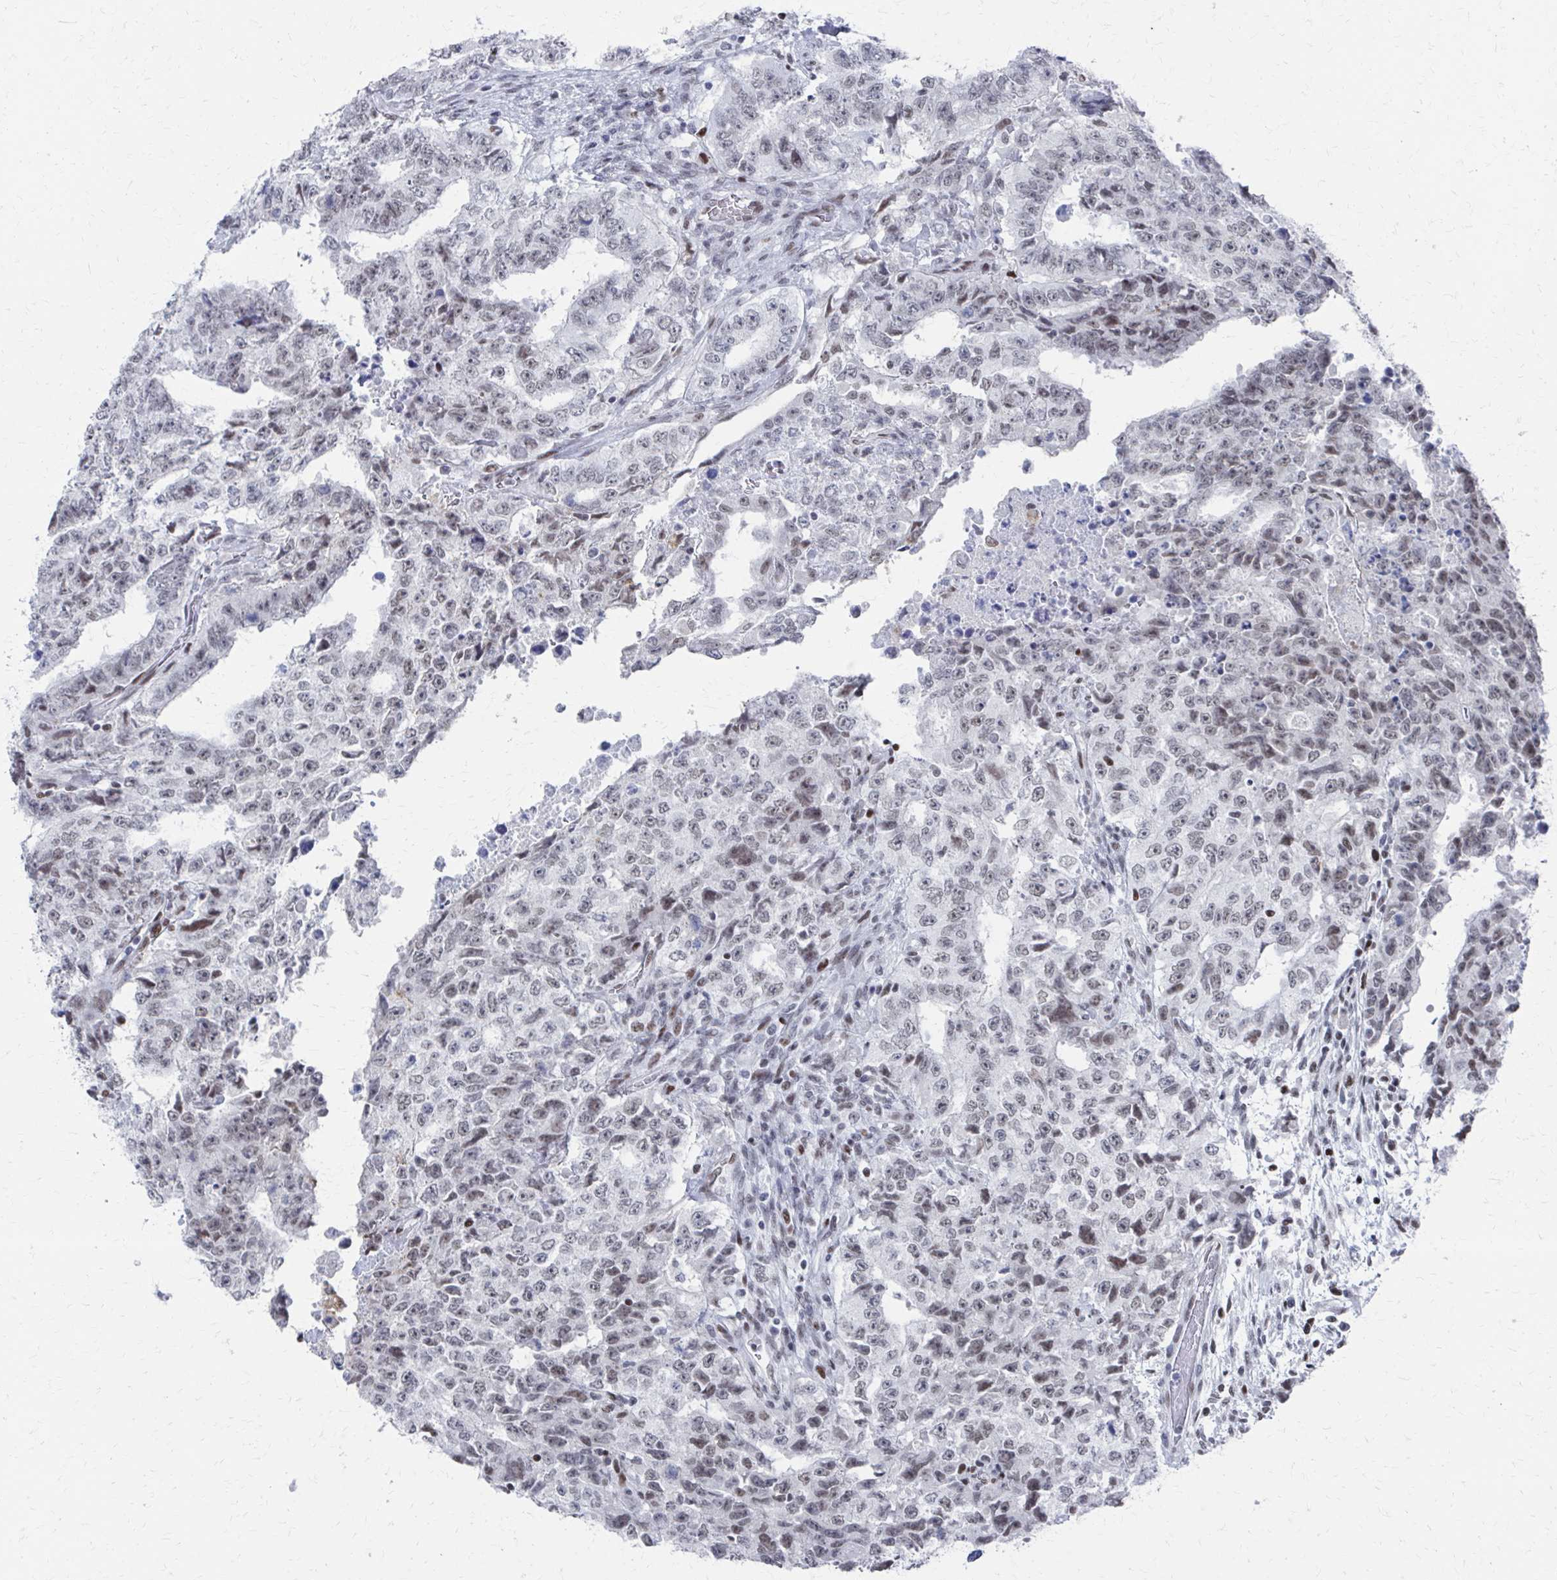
{"staining": {"intensity": "weak", "quantity": ">75%", "location": "nuclear"}, "tissue": "testis cancer", "cell_type": "Tumor cells", "image_type": "cancer", "snomed": [{"axis": "morphology", "description": "Carcinoma, Embryonal, NOS"}, {"axis": "topography", "description": "Testis"}], "caption": "A high-resolution photomicrograph shows IHC staining of testis cancer, which demonstrates weak nuclear staining in about >75% of tumor cells. (DAB = brown stain, brightfield microscopy at high magnification).", "gene": "CDIN1", "patient": {"sex": "male", "age": 24}}